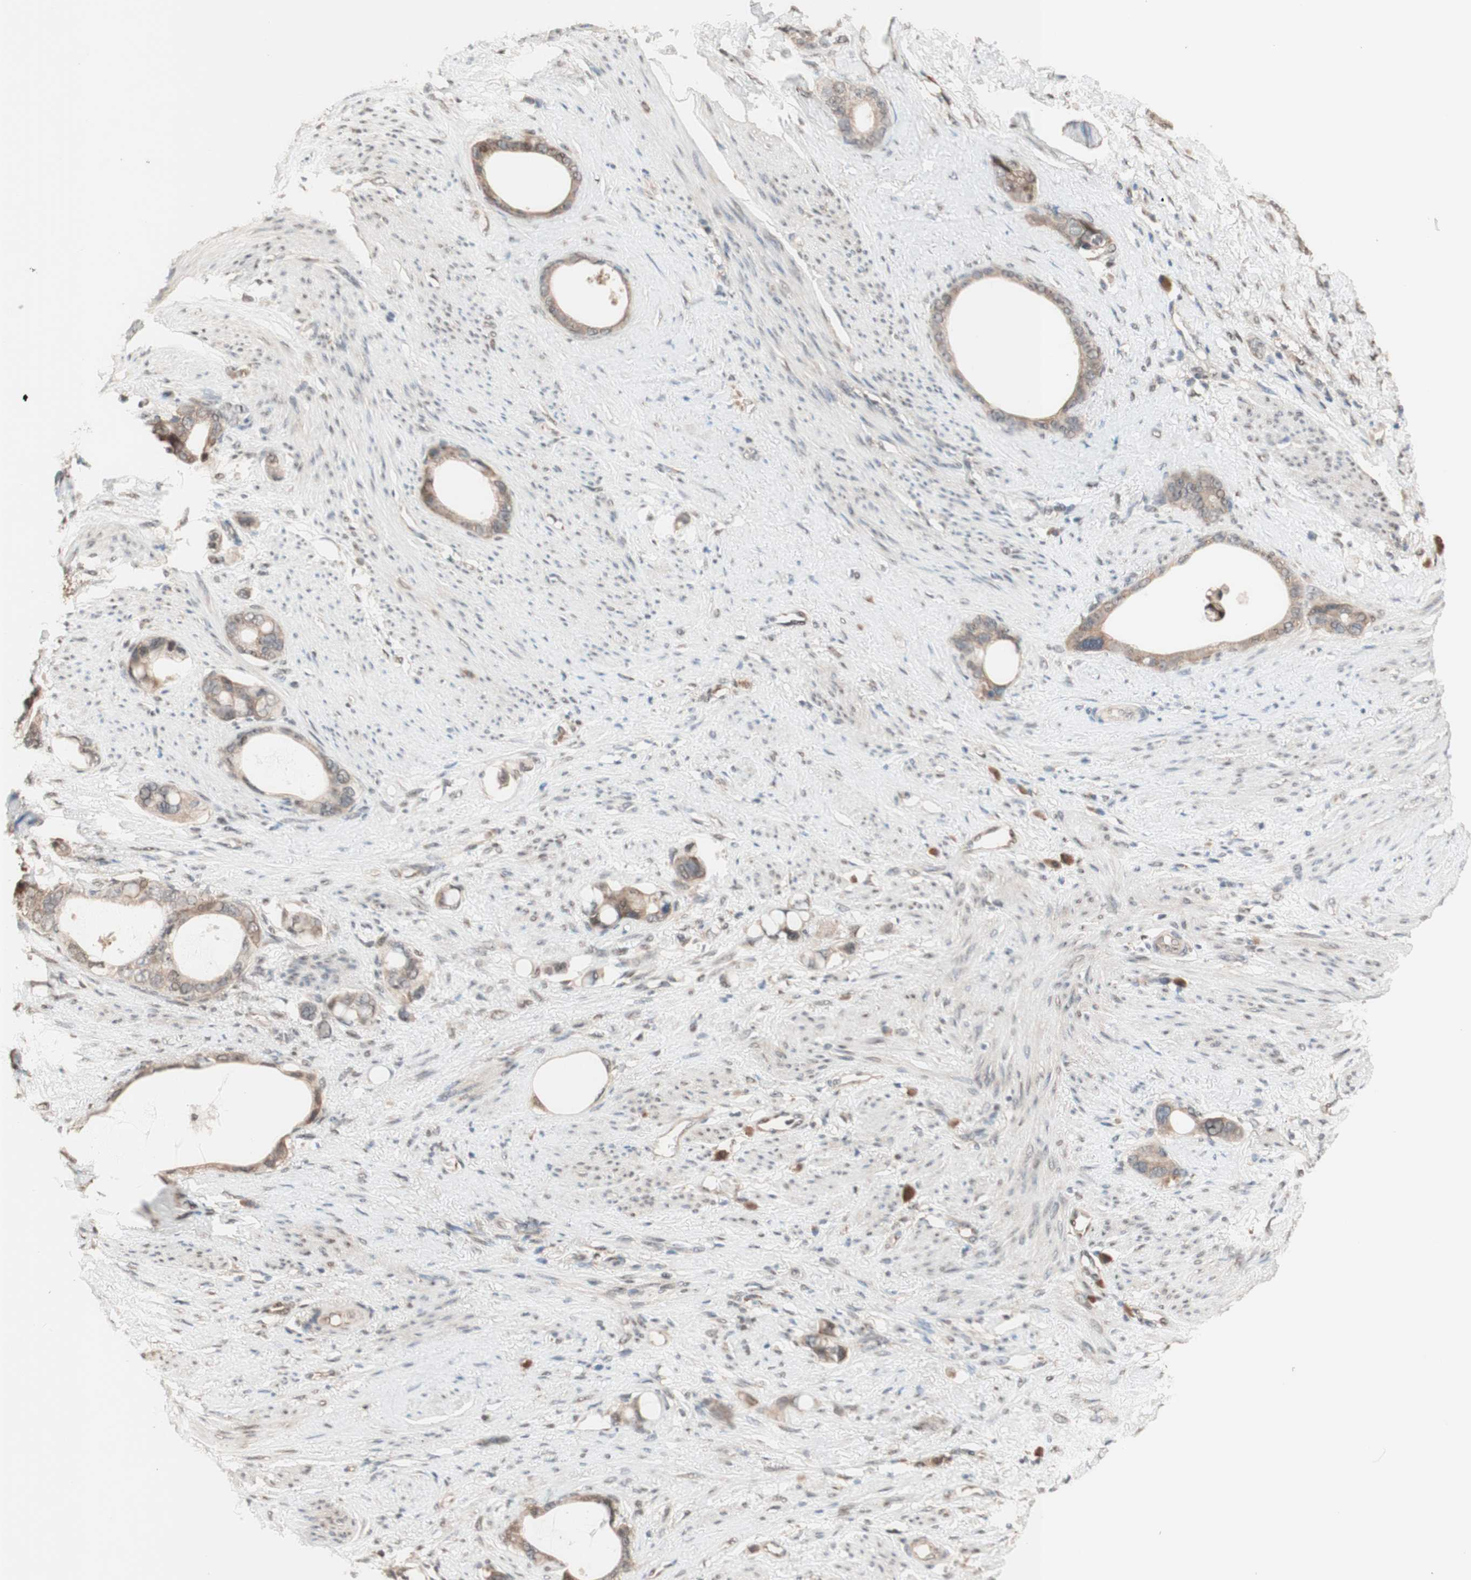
{"staining": {"intensity": "moderate", "quantity": ">75%", "location": "cytoplasmic/membranous"}, "tissue": "stomach cancer", "cell_type": "Tumor cells", "image_type": "cancer", "snomed": [{"axis": "morphology", "description": "Adenocarcinoma, NOS"}, {"axis": "topography", "description": "Stomach"}], "caption": "Protein expression analysis of stomach cancer (adenocarcinoma) exhibits moderate cytoplasmic/membranous positivity in approximately >75% of tumor cells. Immunohistochemistry (ihc) stains the protein in brown and the nuclei are stained blue.", "gene": "CCNC", "patient": {"sex": "female", "age": 75}}